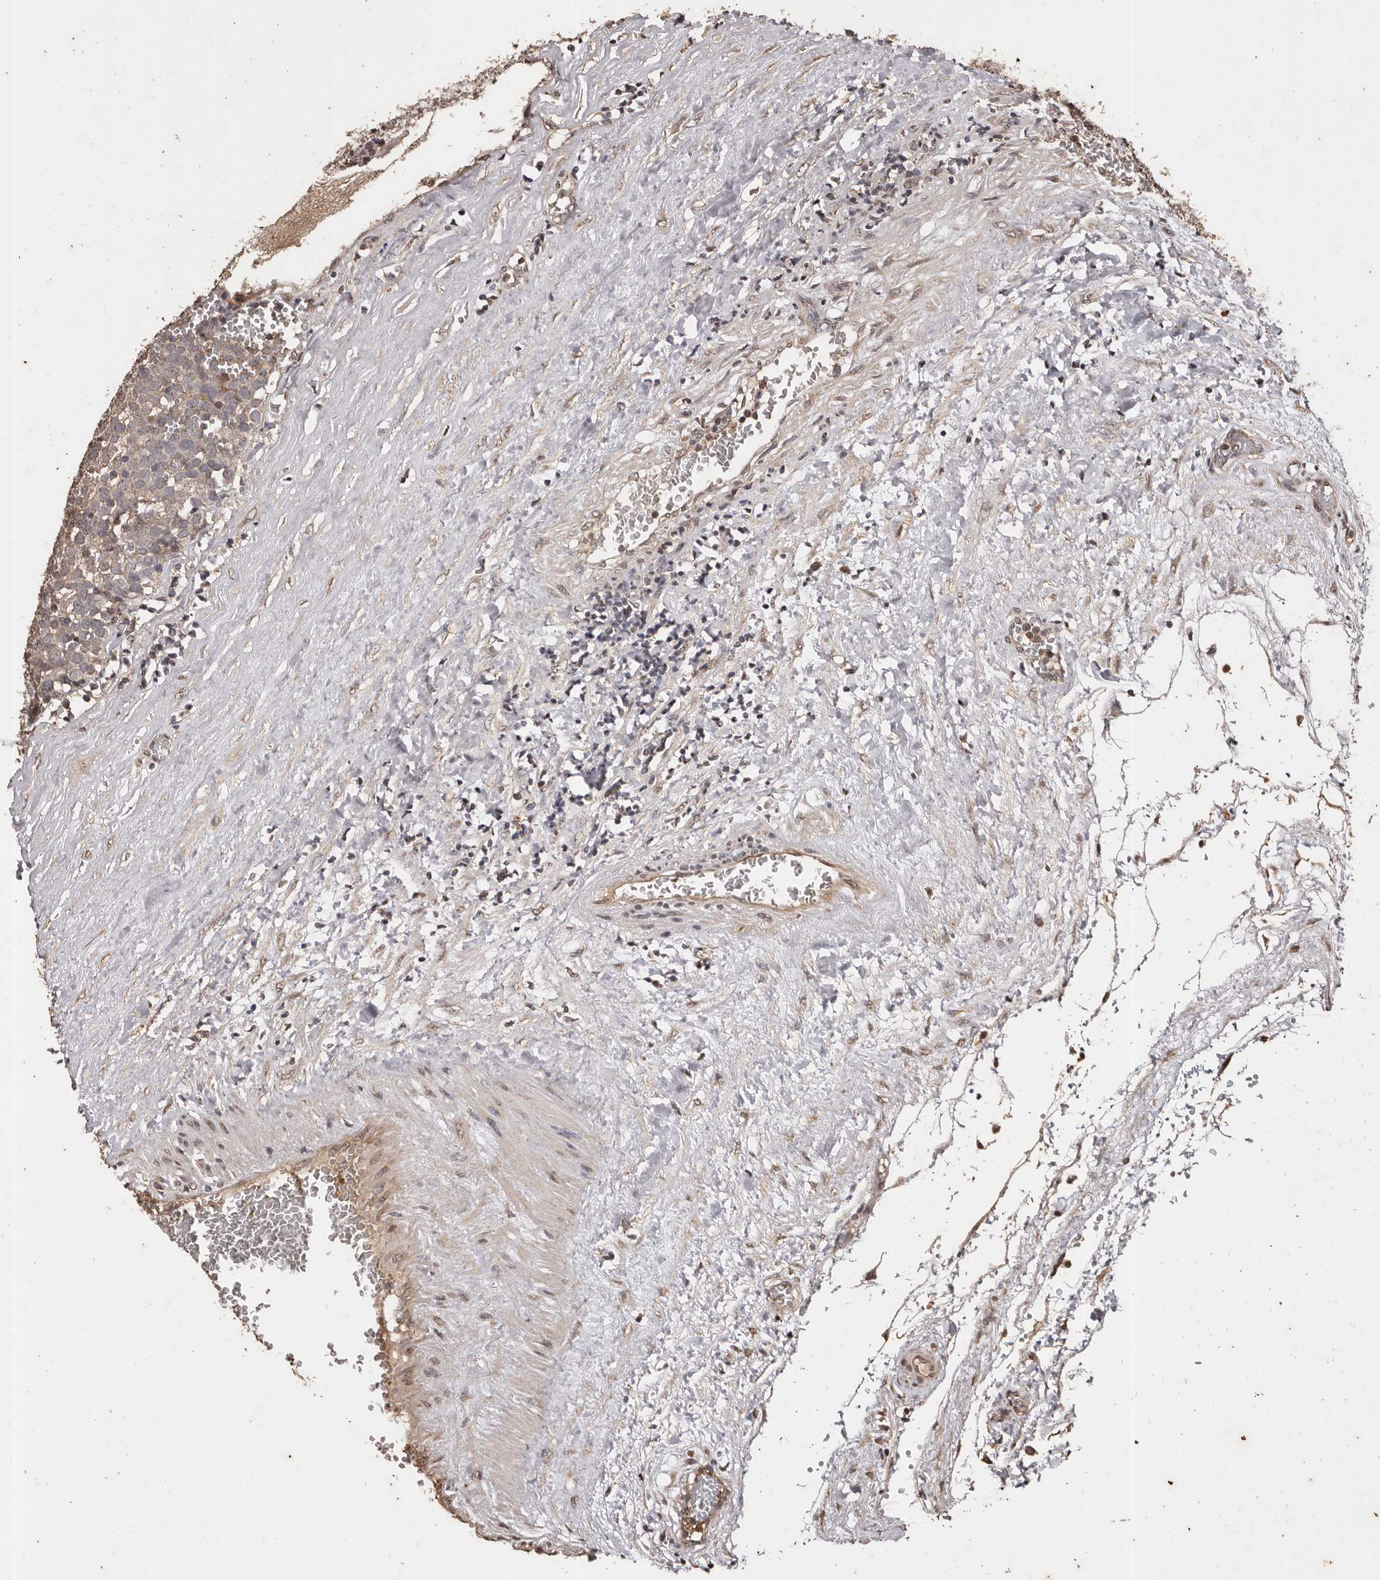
{"staining": {"intensity": "weak", "quantity": "25%-75%", "location": "cytoplasmic/membranous"}, "tissue": "testis cancer", "cell_type": "Tumor cells", "image_type": "cancer", "snomed": [{"axis": "morphology", "description": "Seminoma, NOS"}, {"axis": "topography", "description": "Testis"}], "caption": "DAB immunohistochemical staining of human testis cancer (seminoma) shows weak cytoplasmic/membranous protein staining in about 25%-75% of tumor cells.", "gene": "NAV1", "patient": {"sex": "male", "age": 71}}